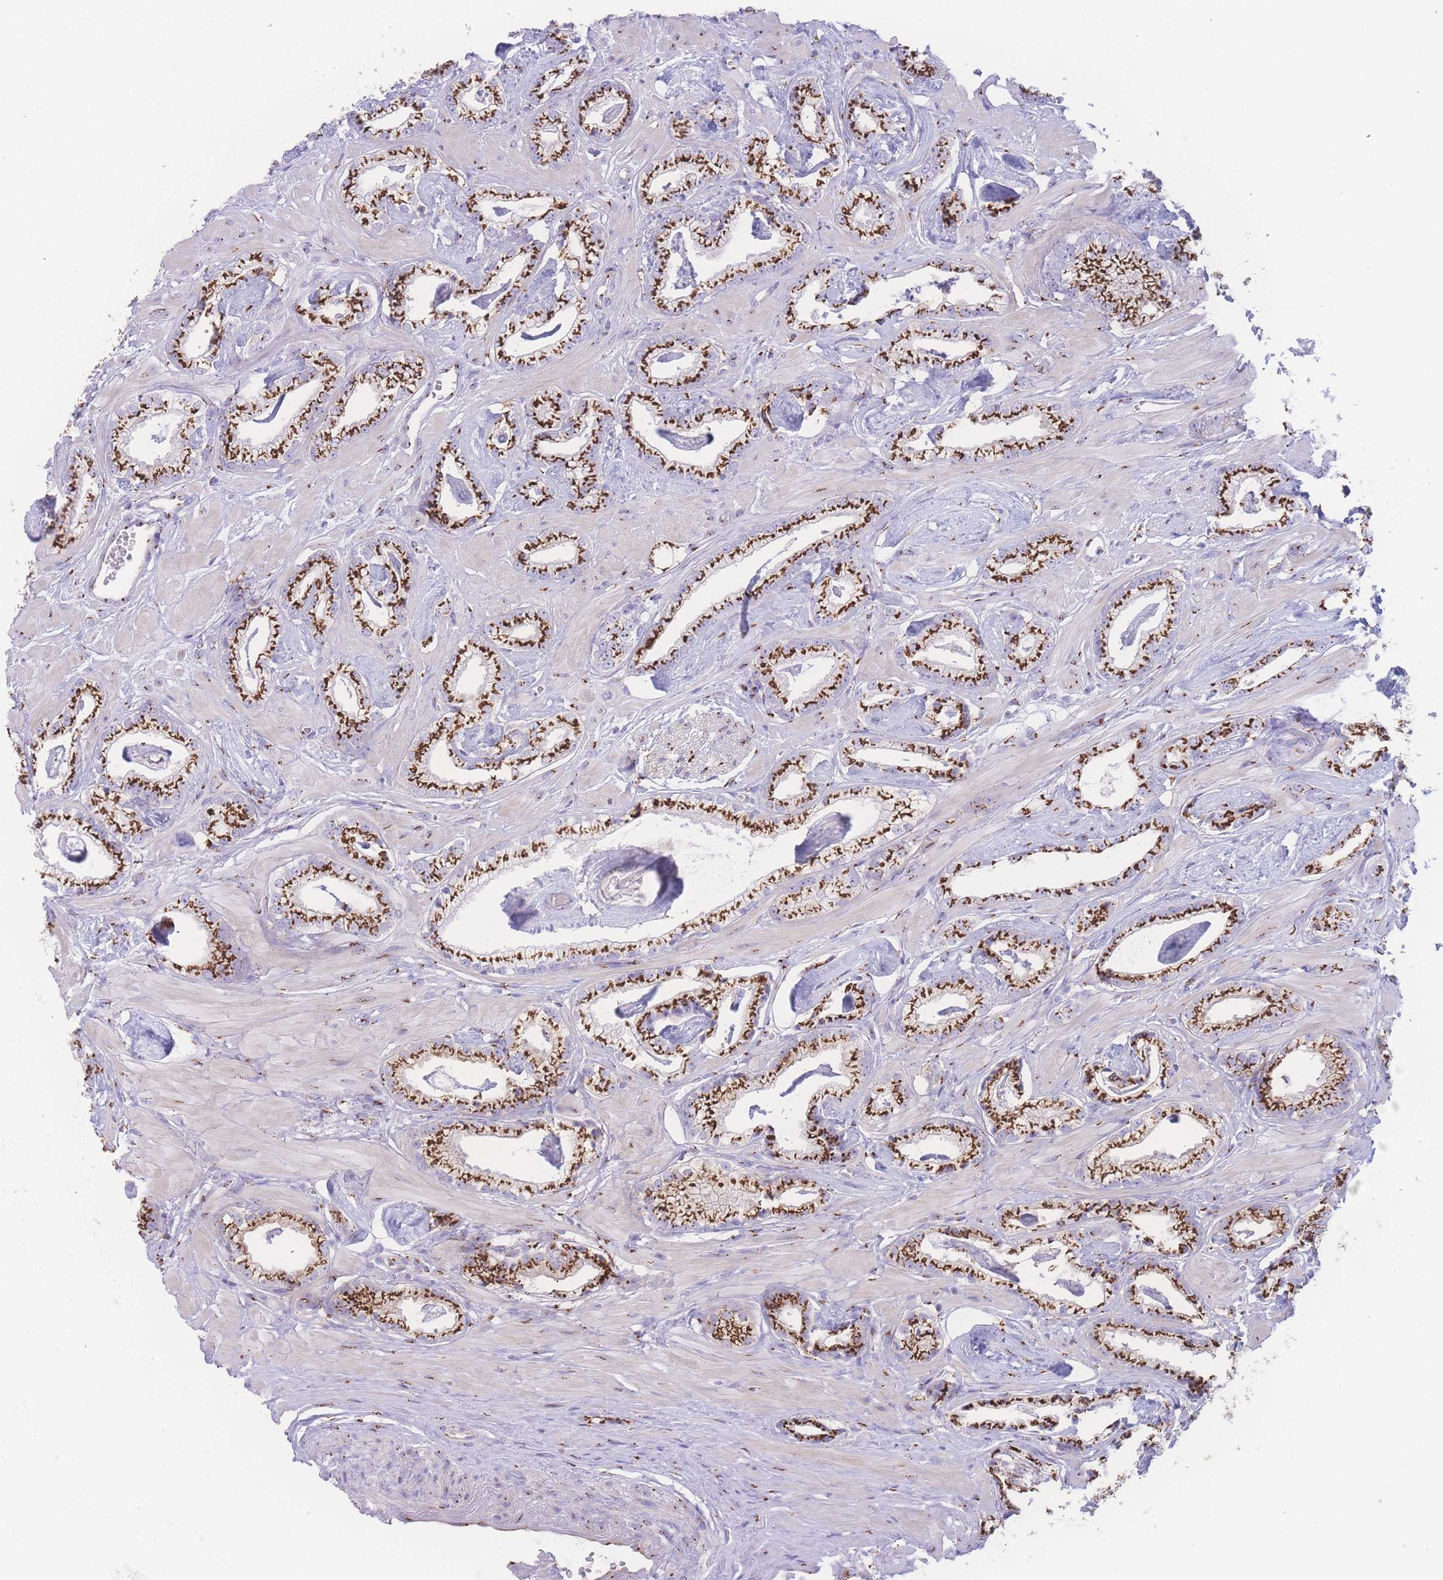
{"staining": {"intensity": "strong", "quantity": ">75%", "location": "cytoplasmic/membranous"}, "tissue": "prostate cancer", "cell_type": "Tumor cells", "image_type": "cancer", "snomed": [{"axis": "morphology", "description": "Adenocarcinoma, Low grade"}, {"axis": "topography", "description": "Prostate"}], "caption": "This micrograph displays immunohistochemistry (IHC) staining of prostate cancer (adenocarcinoma (low-grade)), with high strong cytoplasmic/membranous positivity in about >75% of tumor cells.", "gene": "GOLM2", "patient": {"sex": "male", "age": 60}}